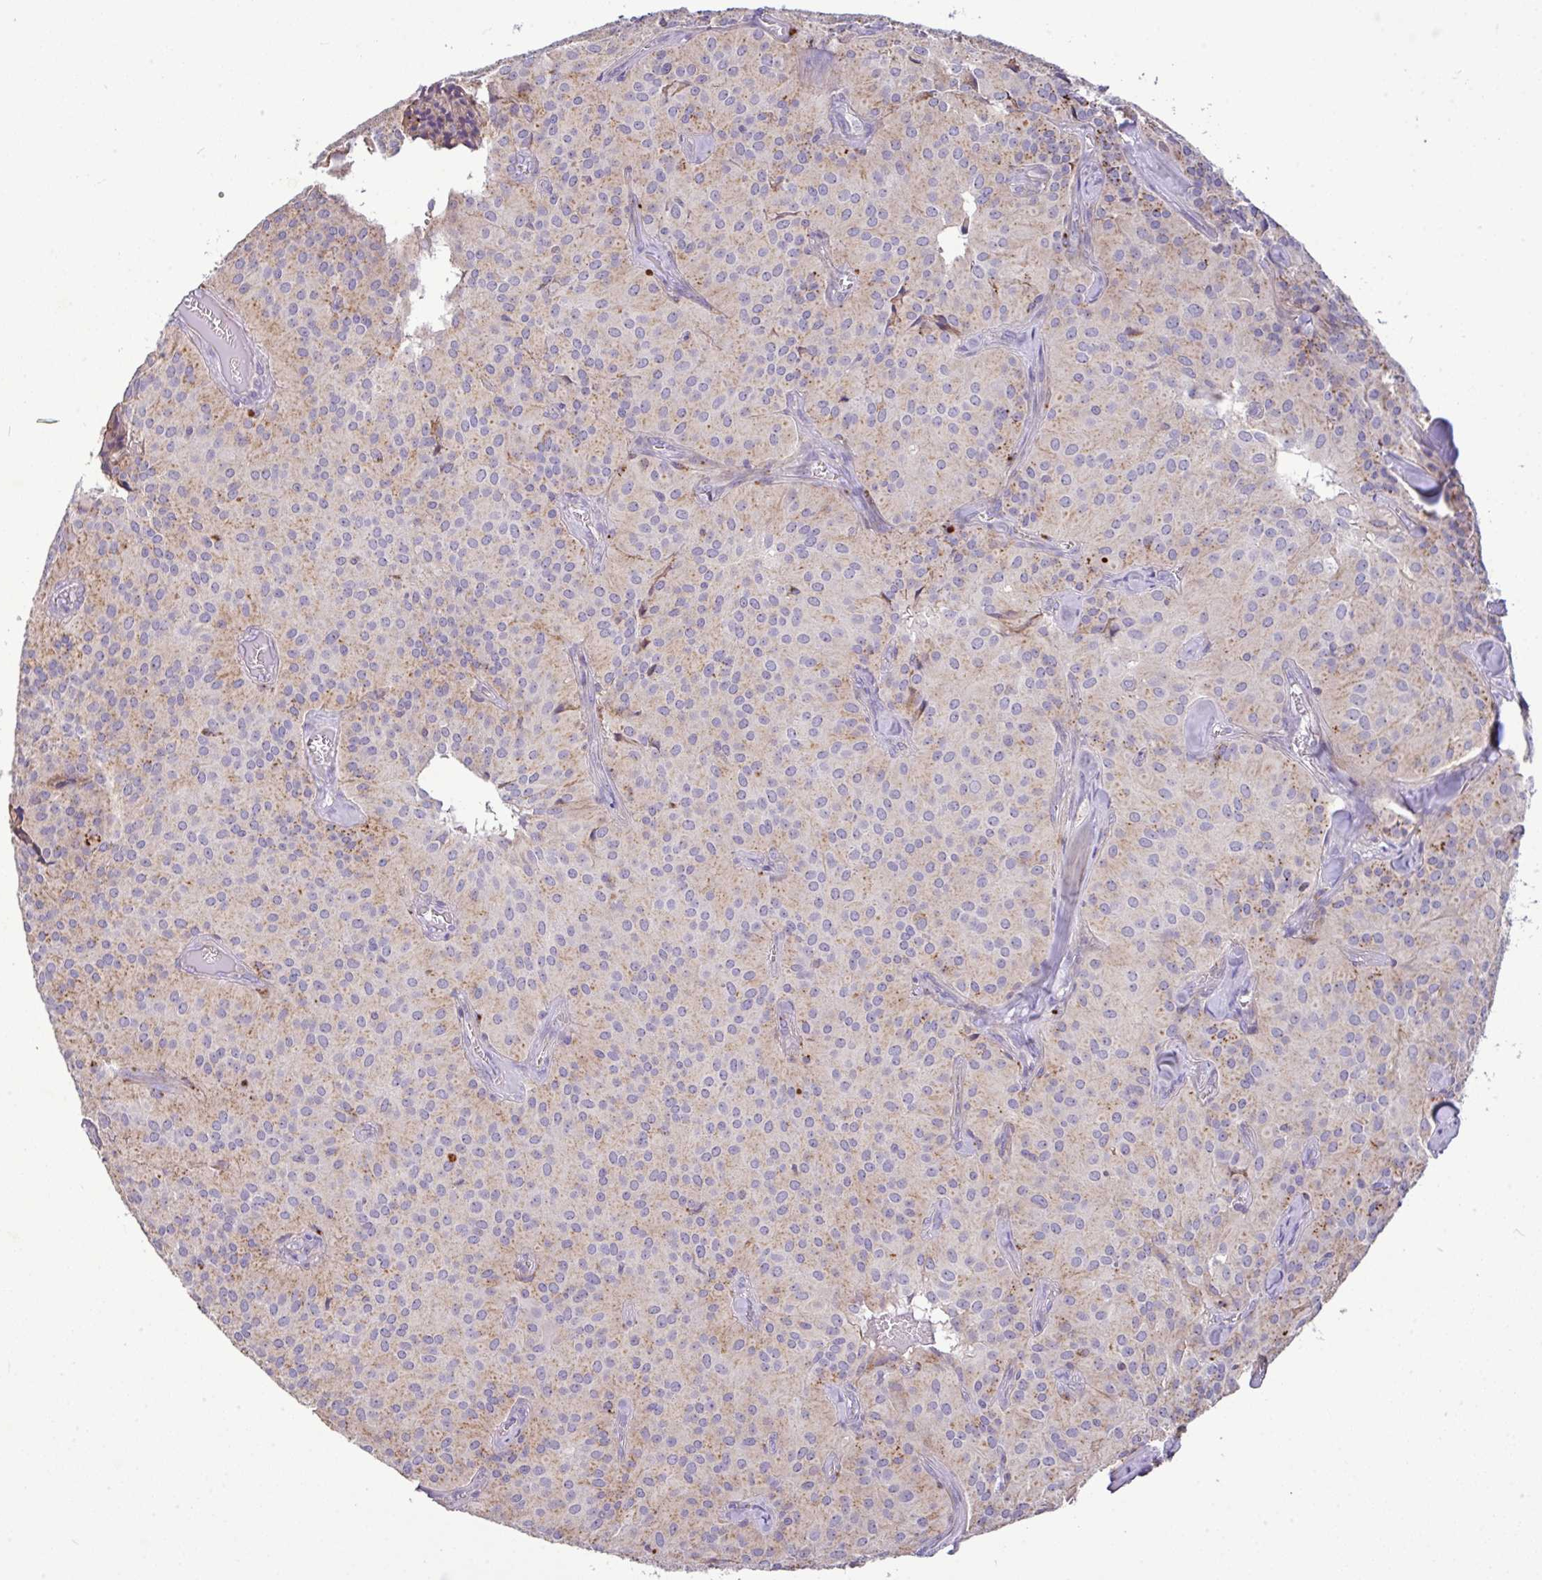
{"staining": {"intensity": "weak", "quantity": "25%-75%", "location": "cytoplasmic/membranous"}, "tissue": "glioma", "cell_type": "Tumor cells", "image_type": "cancer", "snomed": [{"axis": "morphology", "description": "Glioma, malignant, Low grade"}, {"axis": "topography", "description": "Brain"}], "caption": "The micrograph shows immunohistochemical staining of glioma. There is weak cytoplasmic/membranous staining is seen in approximately 25%-75% of tumor cells.", "gene": "EPN3", "patient": {"sex": "male", "age": 42}}